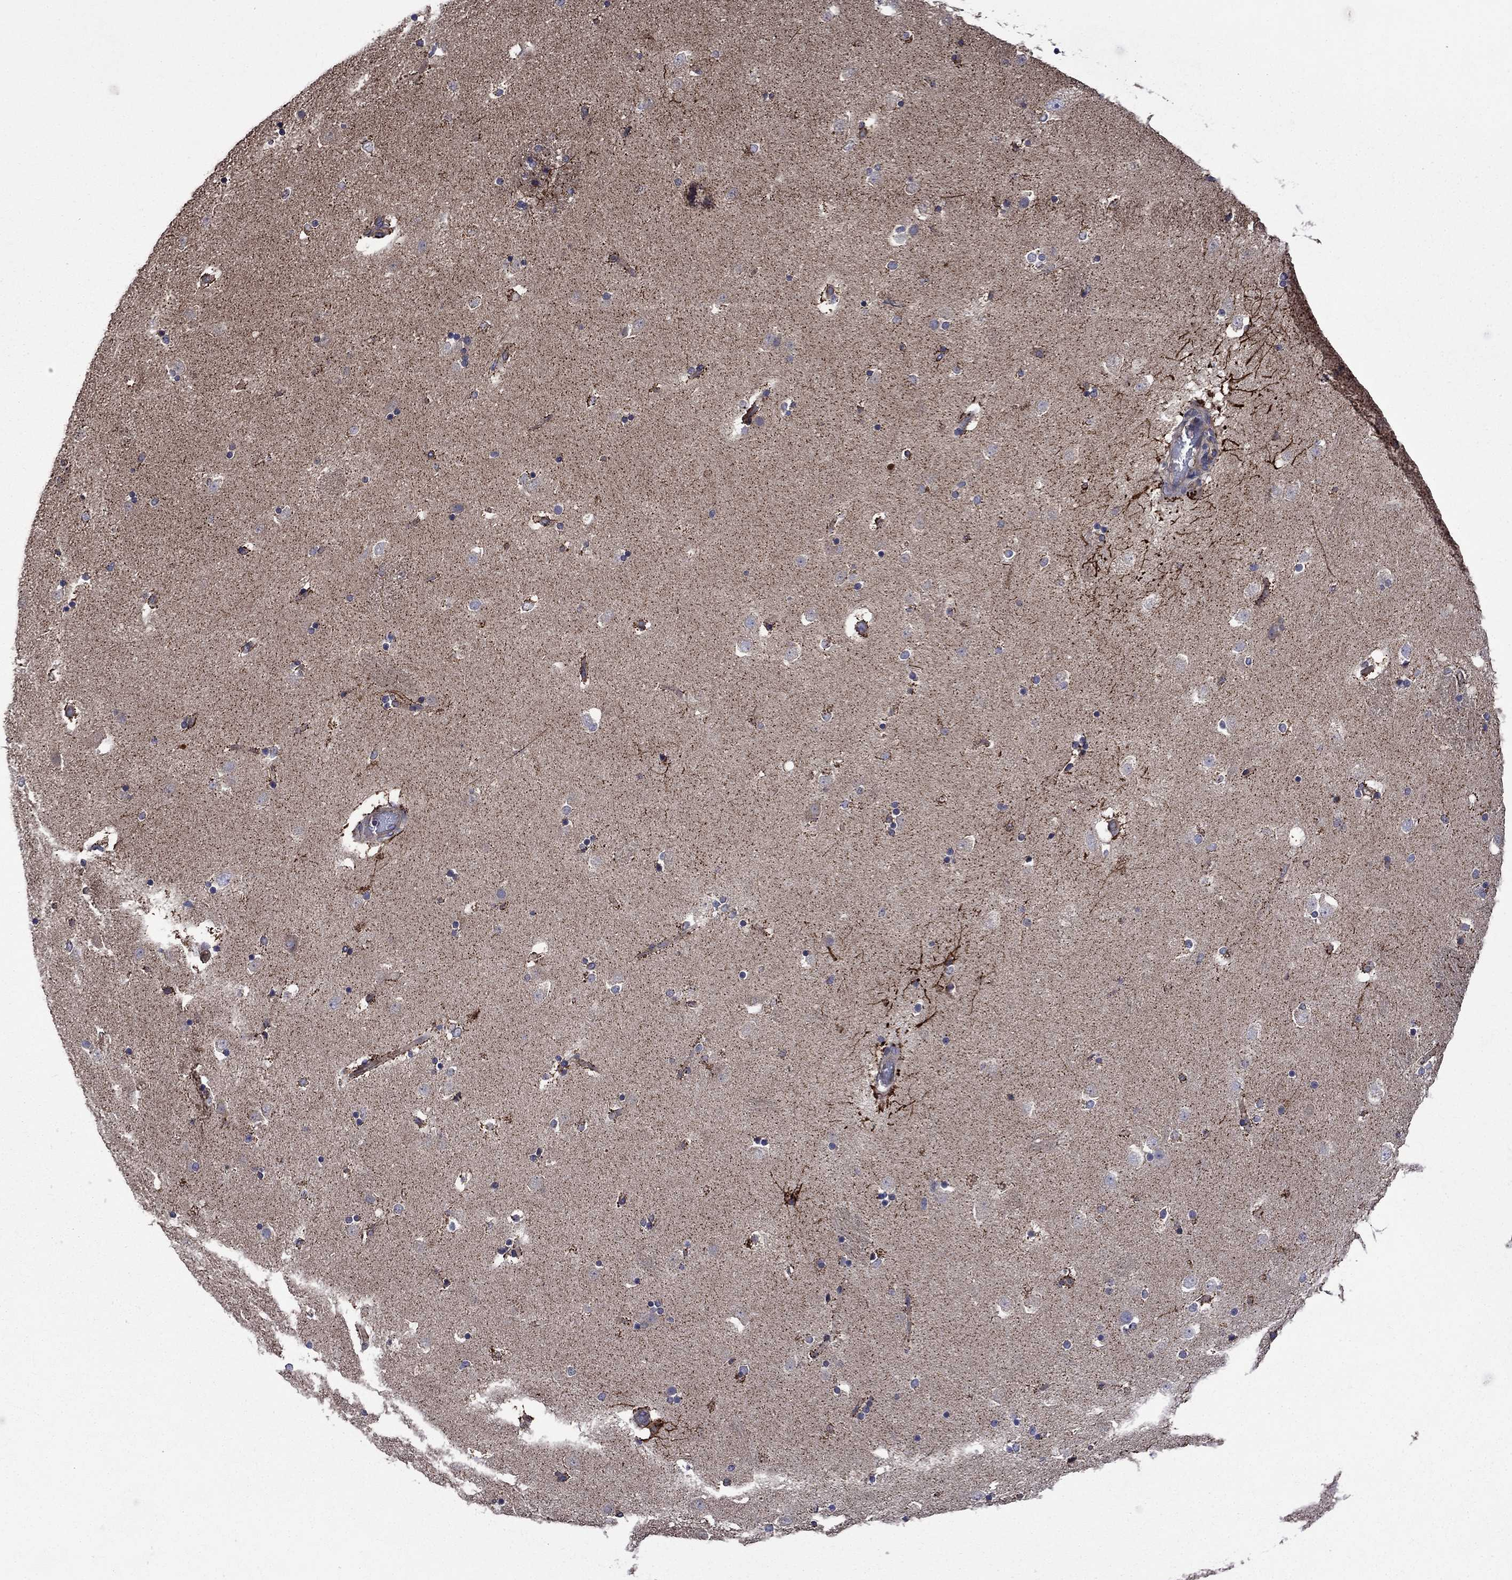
{"staining": {"intensity": "strong", "quantity": "<25%", "location": "cytoplasmic/membranous"}, "tissue": "caudate", "cell_type": "Glial cells", "image_type": "normal", "snomed": [{"axis": "morphology", "description": "Normal tissue, NOS"}, {"axis": "topography", "description": "Lateral ventricle wall"}], "caption": "Protein expression analysis of unremarkable caudate exhibits strong cytoplasmic/membranous staining in approximately <25% of glial cells. (DAB (3,3'-diaminobenzidine) IHC with brightfield microscopy, high magnification).", "gene": "KIF22", "patient": {"sex": "male", "age": 51}}